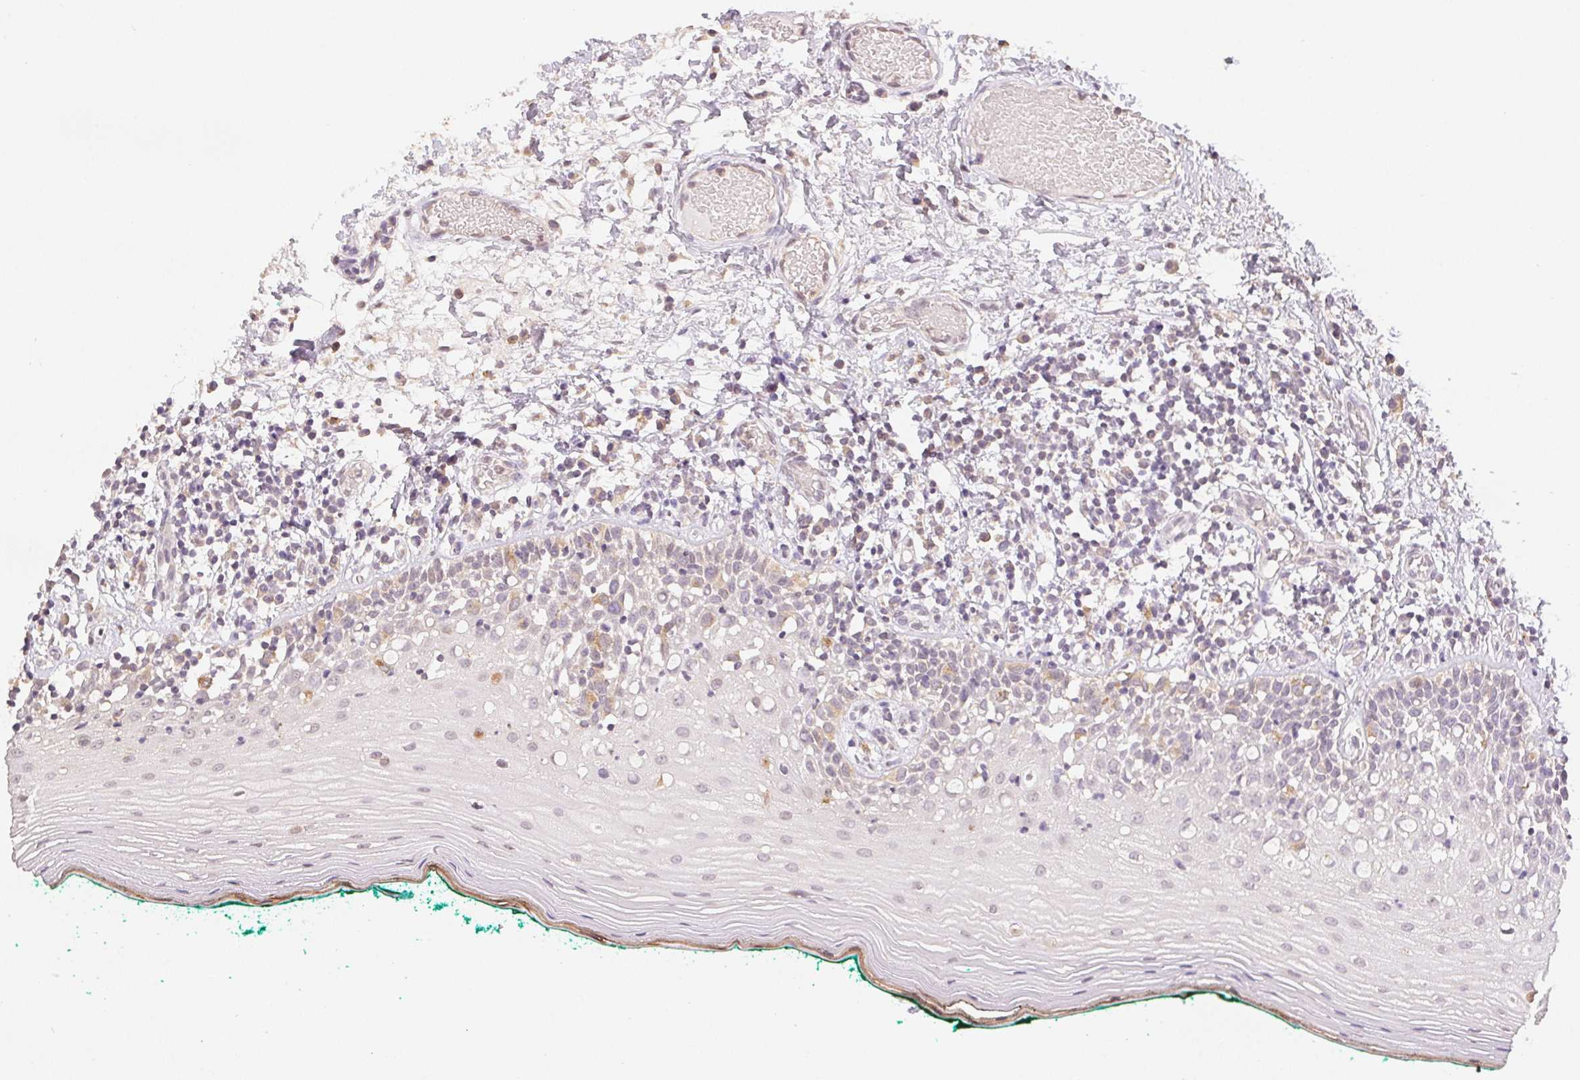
{"staining": {"intensity": "weak", "quantity": "<25%", "location": "cytoplasmic/membranous"}, "tissue": "oral mucosa", "cell_type": "Squamous epithelial cells", "image_type": "normal", "snomed": [{"axis": "morphology", "description": "Normal tissue, NOS"}, {"axis": "topography", "description": "Oral tissue"}], "caption": "Oral mucosa was stained to show a protein in brown. There is no significant positivity in squamous epithelial cells. (Immunohistochemistry (ihc), brightfield microscopy, high magnification).", "gene": "SEZ6L2", "patient": {"sex": "female", "age": 83}}